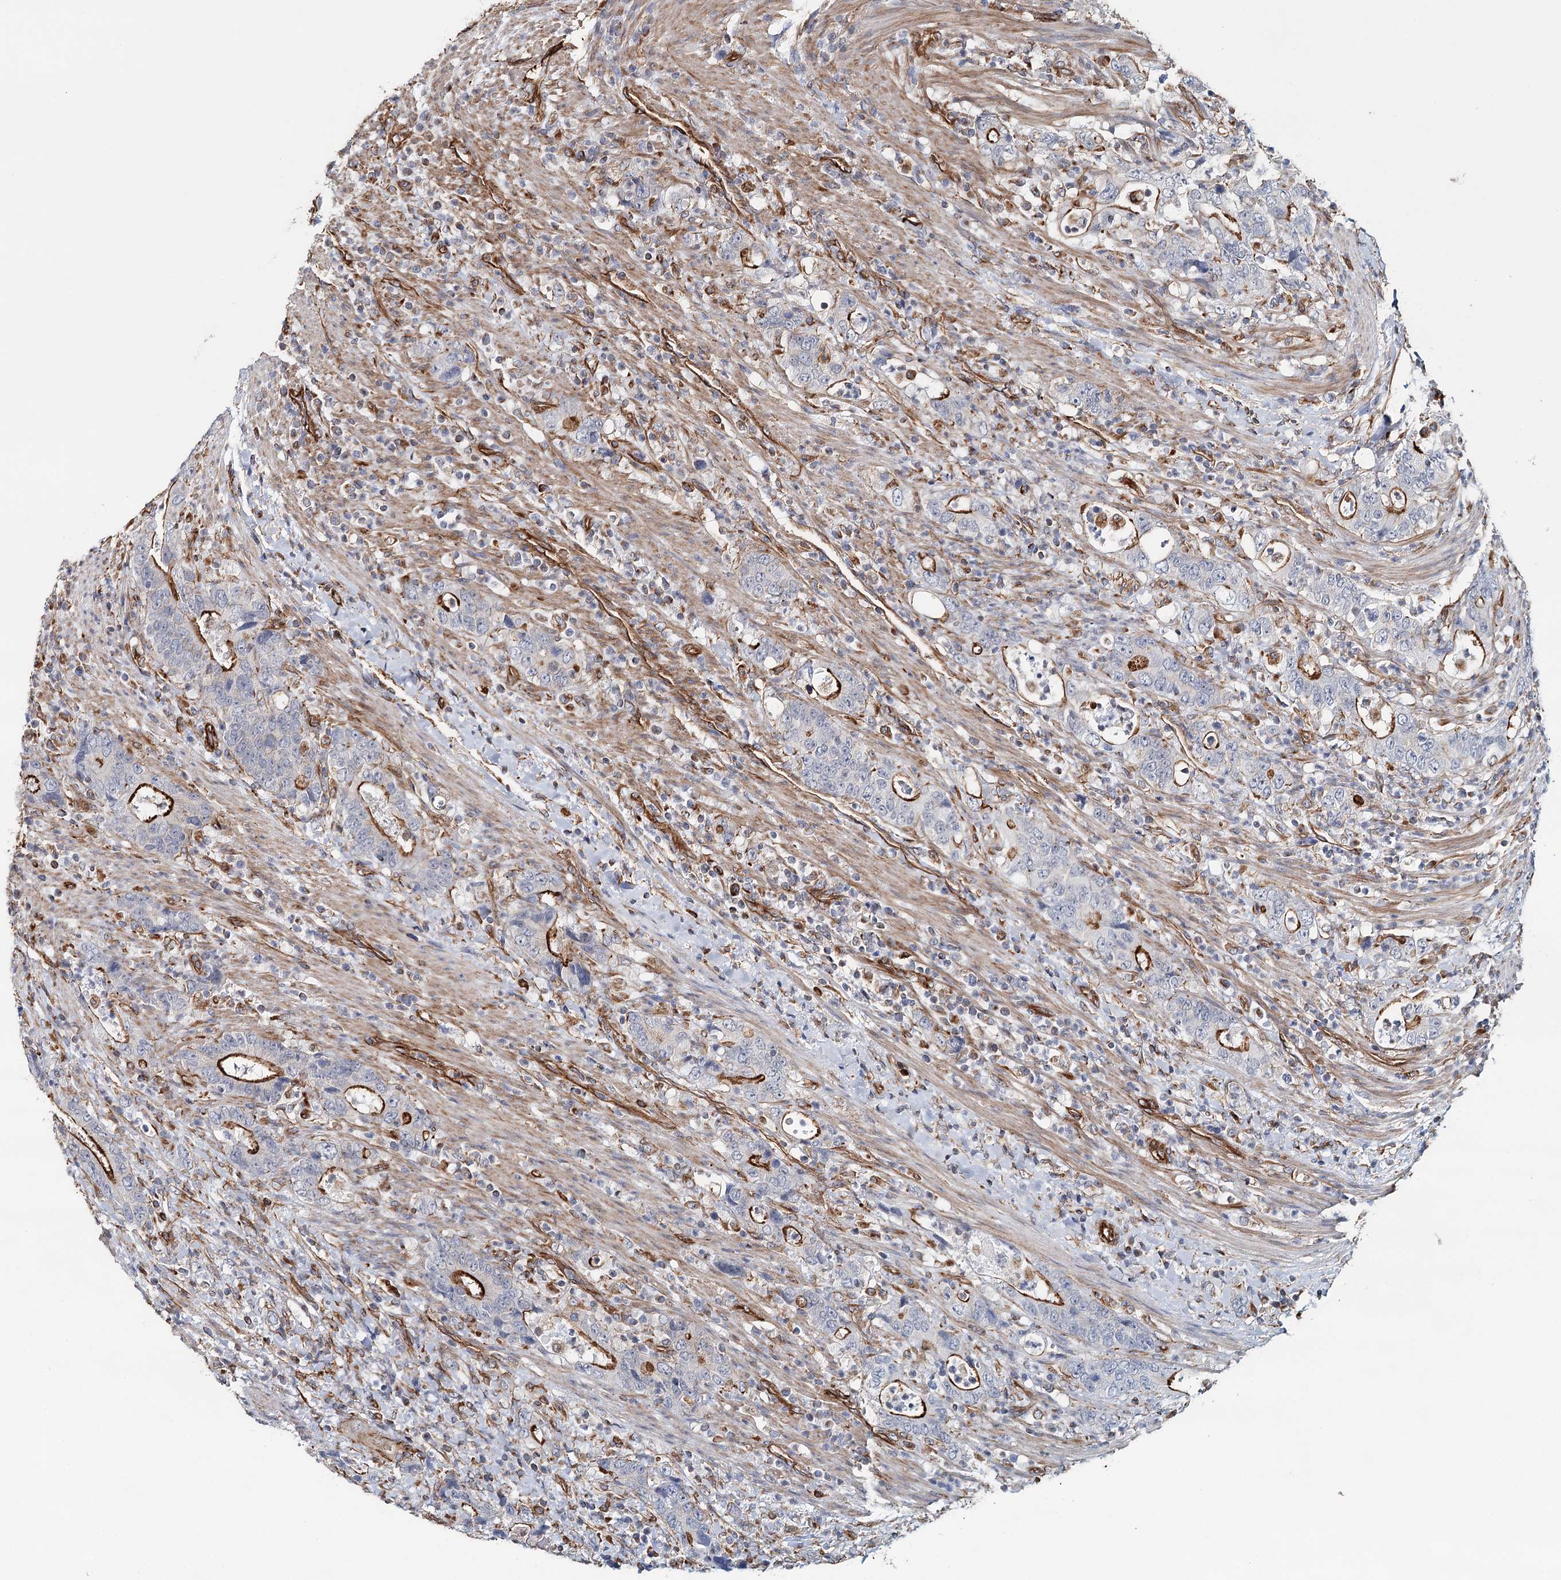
{"staining": {"intensity": "moderate", "quantity": "25%-75%", "location": "cytoplasmic/membranous"}, "tissue": "colorectal cancer", "cell_type": "Tumor cells", "image_type": "cancer", "snomed": [{"axis": "morphology", "description": "Adenocarcinoma, NOS"}, {"axis": "topography", "description": "Colon"}], "caption": "Protein staining exhibits moderate cytoplasmic/membranous positivity in approximately 25%-75% of tumor cells in colorectal adenocarcinoma. Nuclei are stained in blue.", "gene": "SYNPO", "patient": {"sex": "female", "age": 75}}